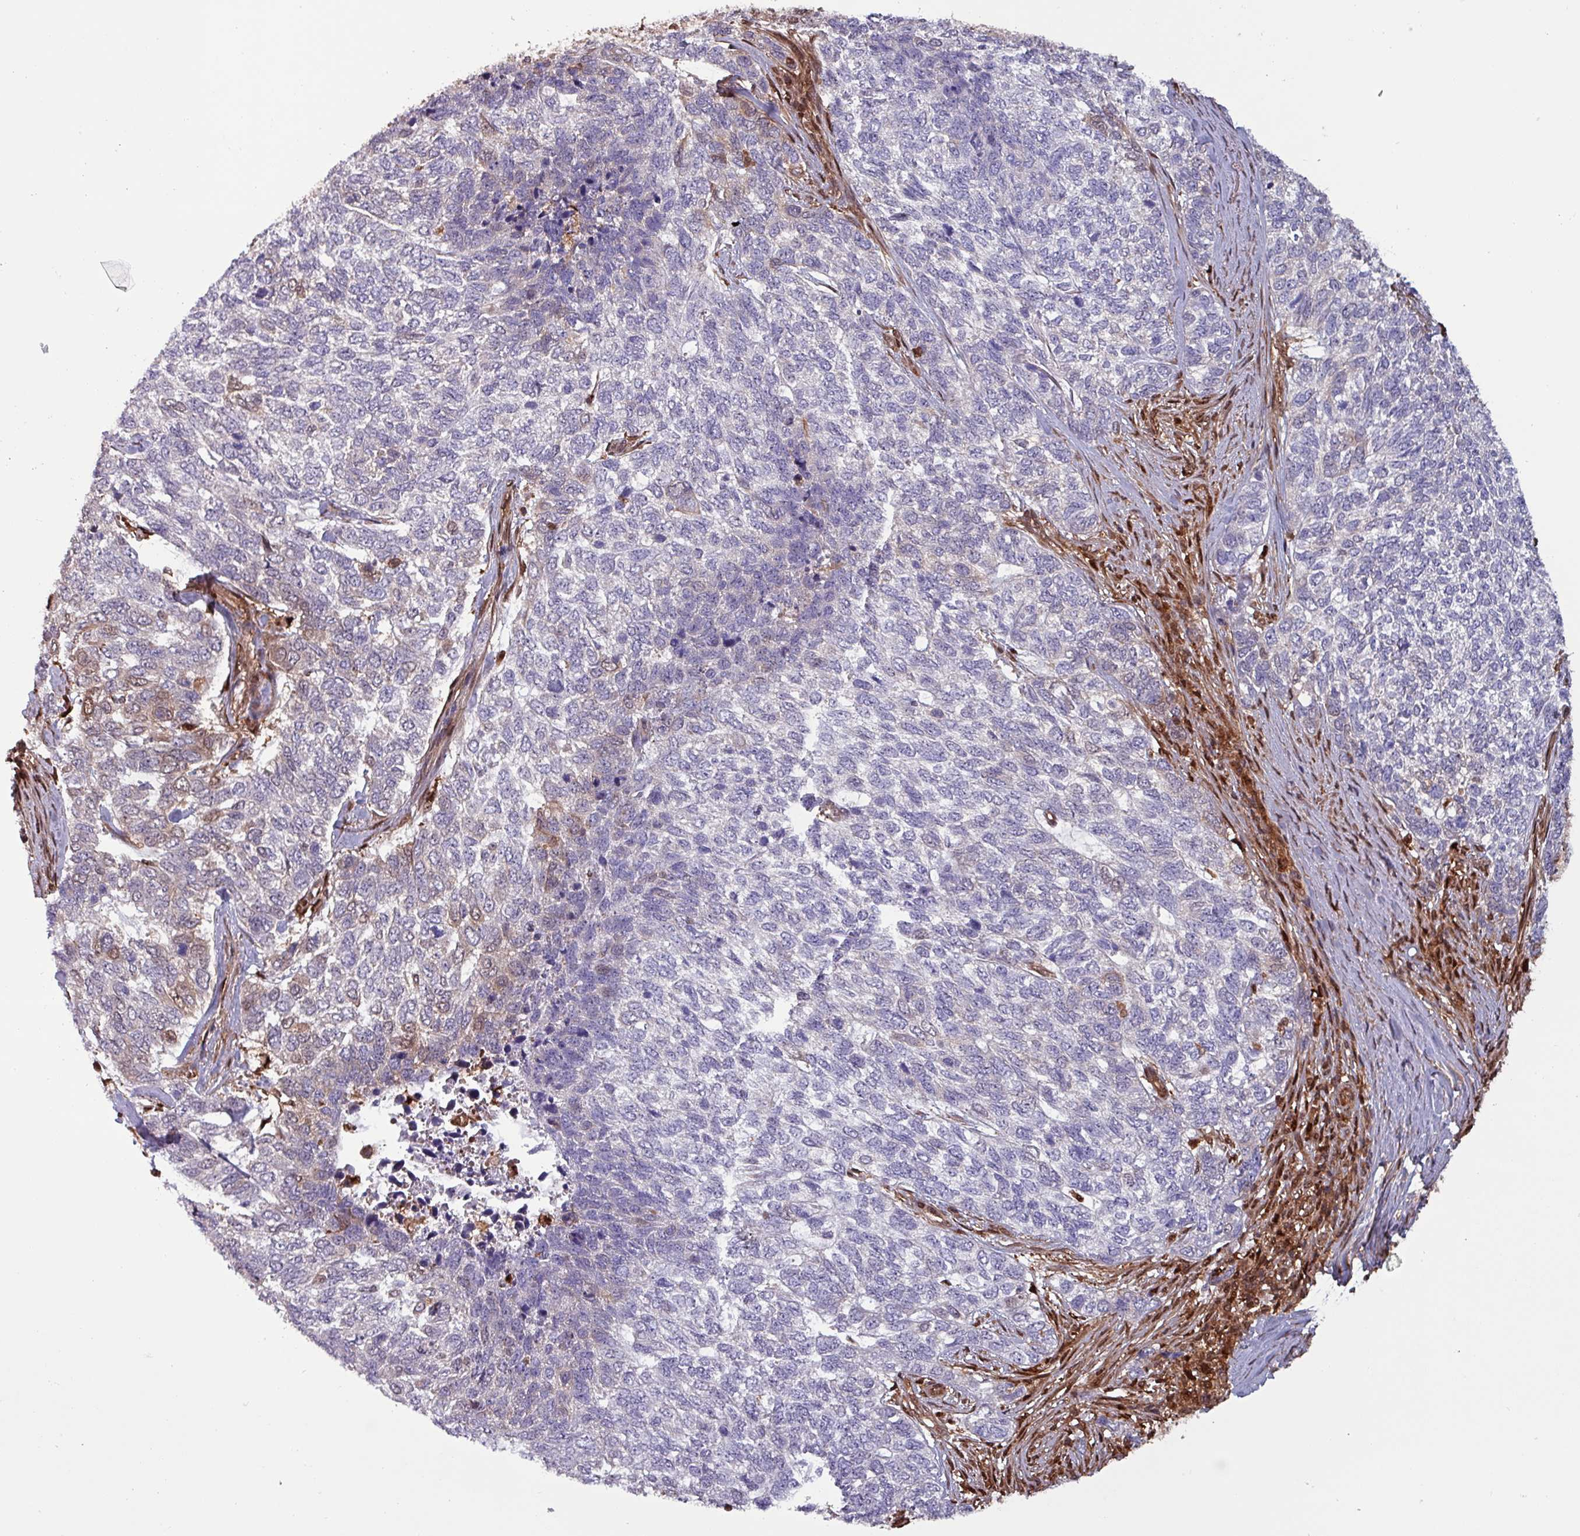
{"staining": {"intensity": "negative", "quantity": "none", "location": "none"}, "tissue": "skin cancer", "cell_type": "Tumor cells", "image_type": "cancer", "snomed": [{"axis": "morphology", "description": "Basal cell carcinoma"}, {"axis": "topography", "description": "Skin"}], "caption": "Protein analysis of skin cancer (basal cell carcinoma) exhibits no significant expression in tumor cells. The staining was performed using DAB (3,3'-diaminobenzidine) to visualize the protein expression in brown, while the nuclei were stained in blue with hematoxylin (Magnification: 20x).", "gene": "PSMB8", "patient": {"sex": "female", "age": 65}}